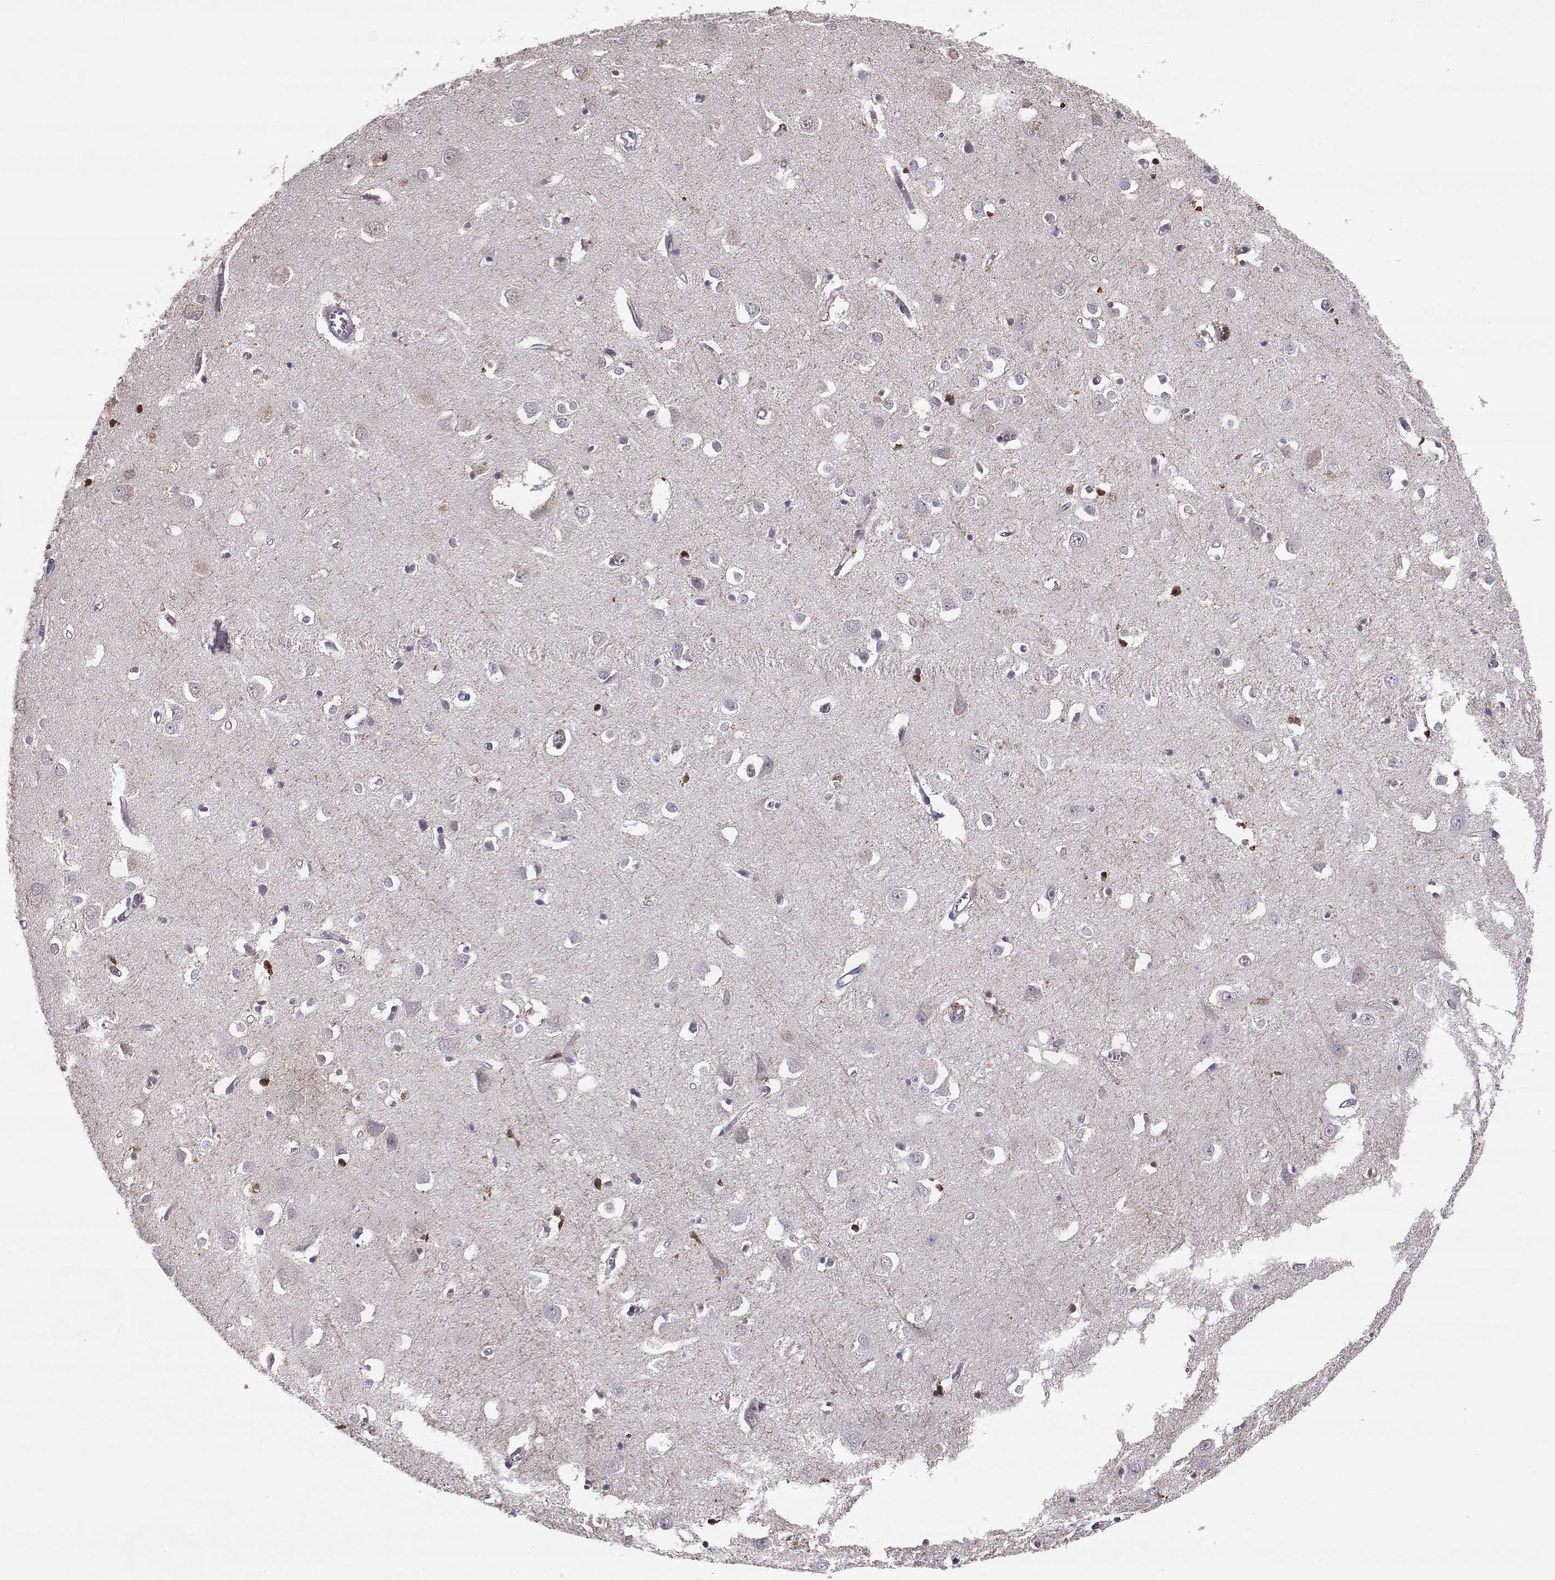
{"staining": {"intensity": "negative", "quantity": "none", "location": "none"}, "tissue": "cerebral cortex", "cell_type": "Endothelial cells", "image_type": "normal", "snomed": [{"axis": "morphology", "description": "Normal tissue, NOS"}, {"axis": "topography", "description": "Cerebral cortex"}], "caption": "Photomicrograph shows no significant protein staining in endothelial cells of benign cerebral cortex.", "gene": "ADGRG5", "patient": {"sex": "male", "age": 70}}